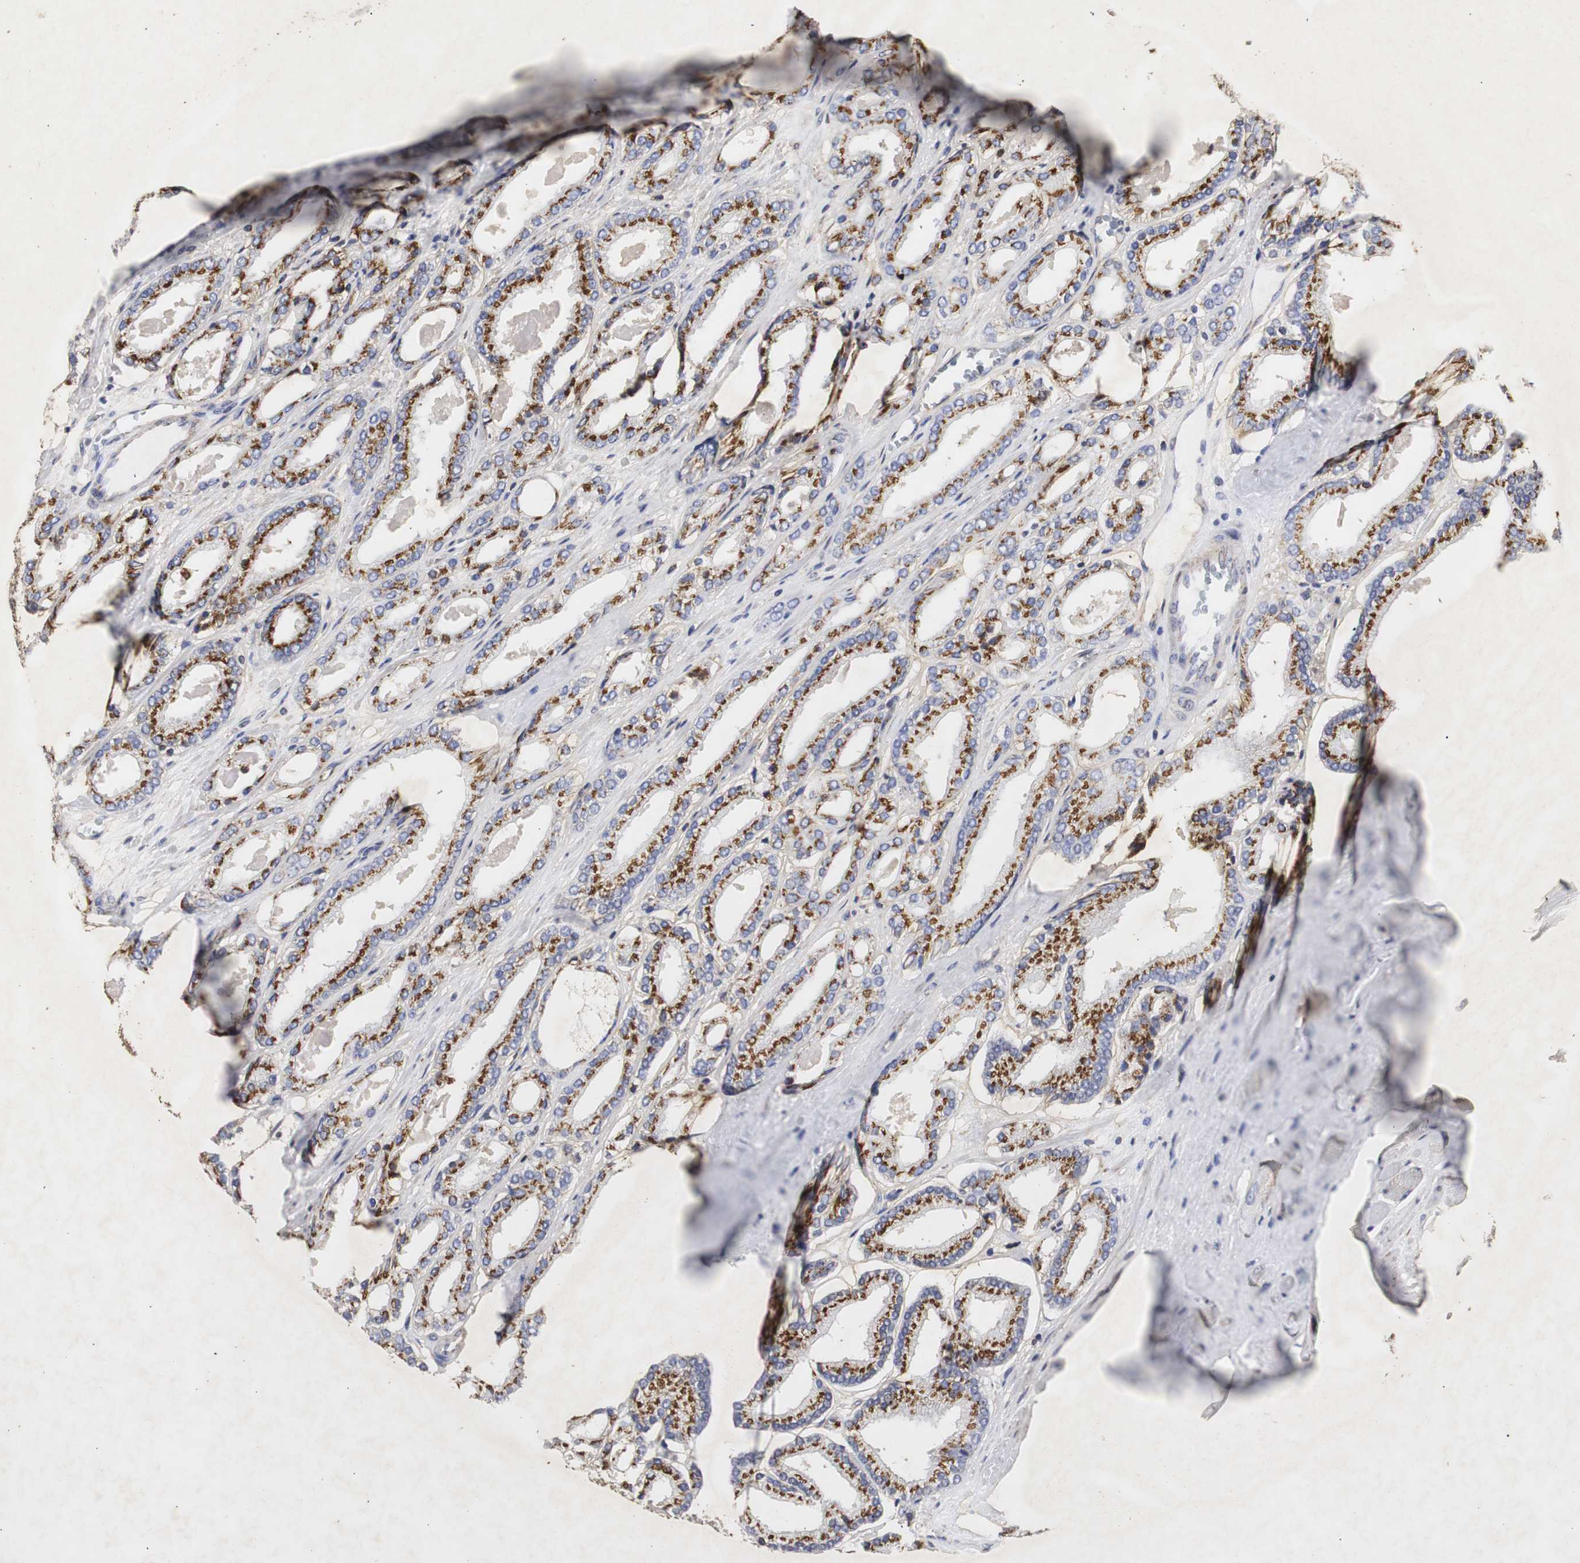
{"staining": {"intensity": "strong", "quantity": ">75%", "location": "cytoplasmic/membranous"}, "tissue": "prostate cancer", "cell_type": "Tumor cells", "image_type": "cancer", "snomed": [{"axis": "morphology", "description": "Adenocarcinoma, Low grade"}, {"axis": "topography", "description": "Prostate"}], "caption": "Protein staining of low-grade adenocarcinoma (prostate) tissue shows strong cytoplasmic/membranous expression in about >75% of tumor cells.", "gene": "HSD17B10", "patient": {"sex": "male", "age": 59}}